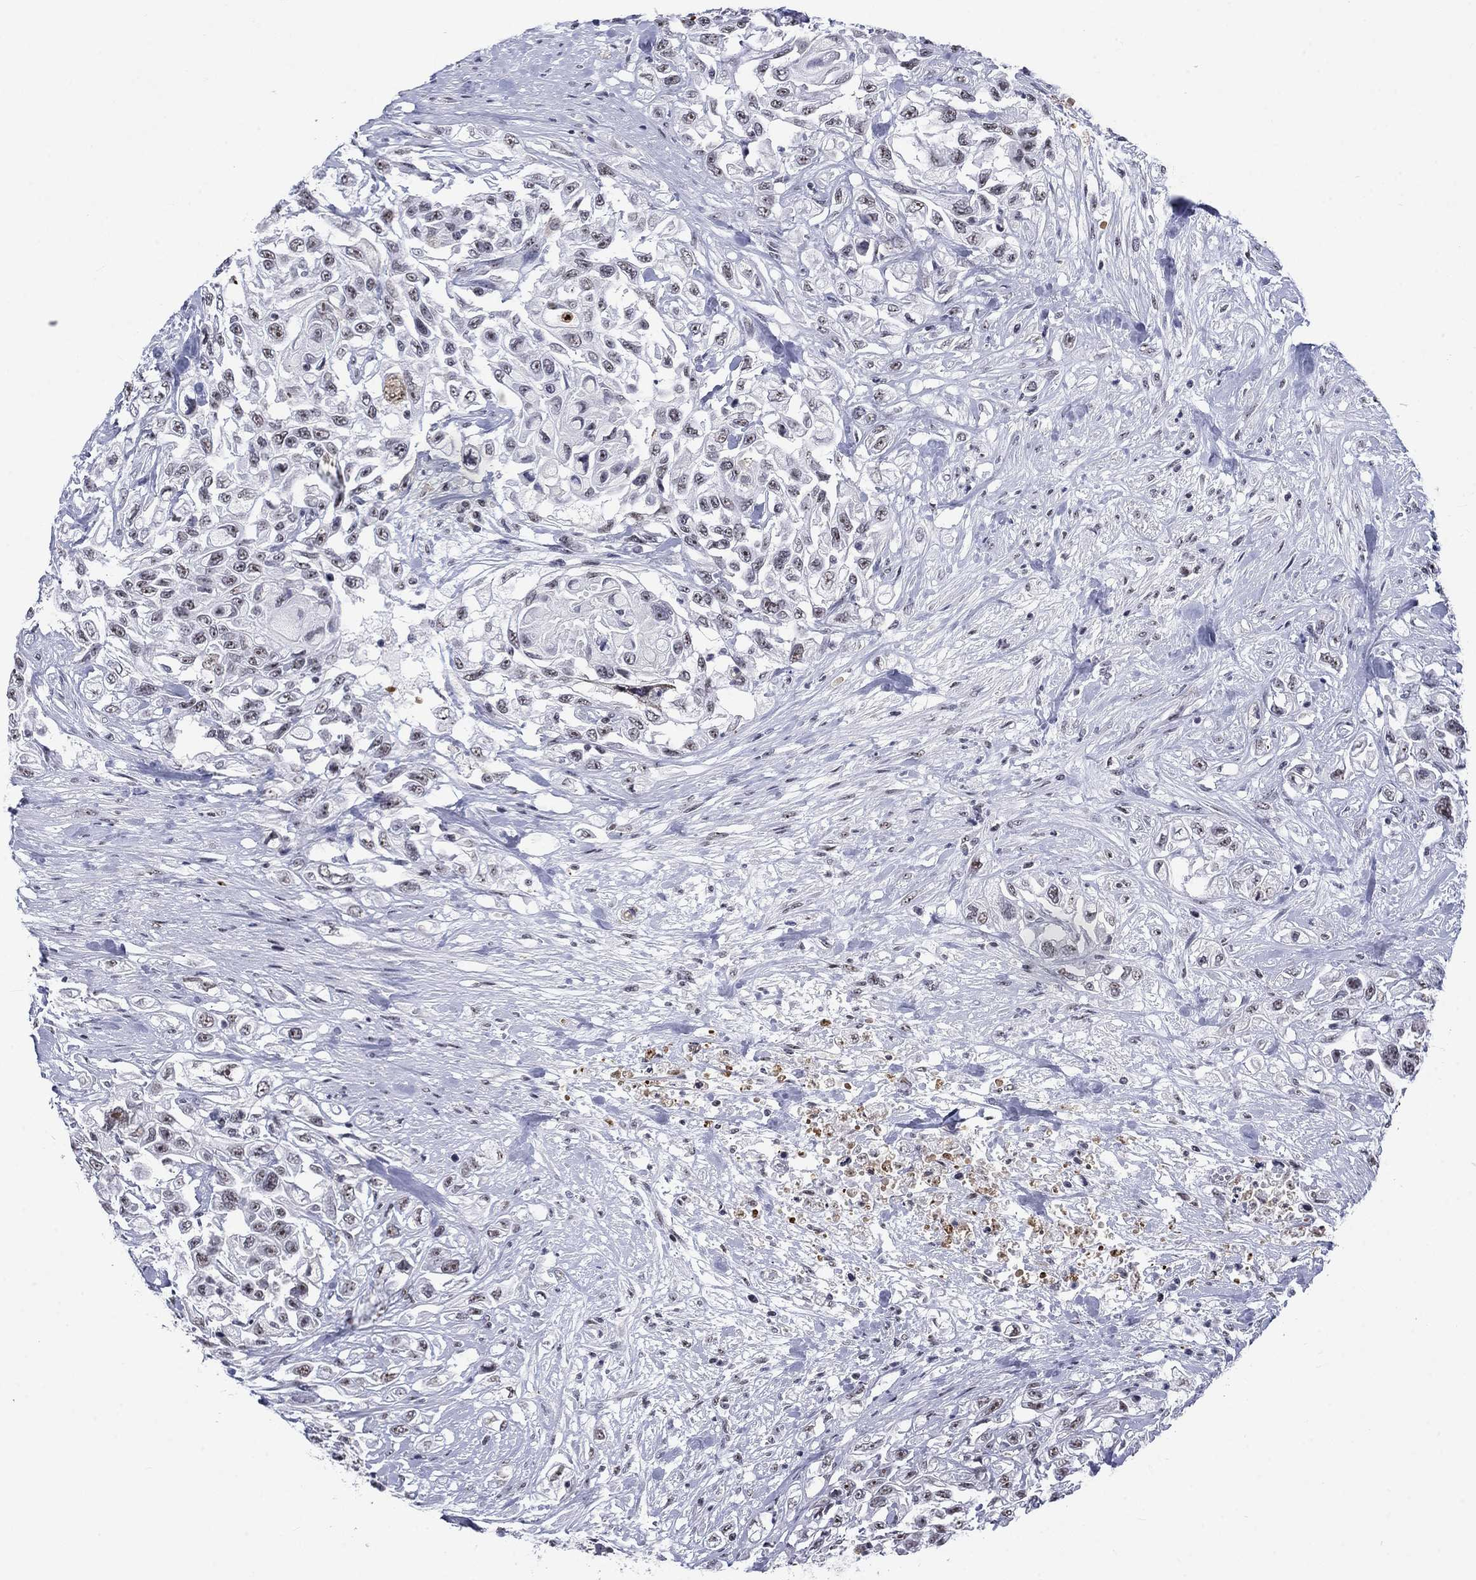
{"staining": {"intensity": "negative", "quantity": "none", "location": "none"}, "tissue": "urothelial cancer", "cell_type": "Tumor cells", "image_type": "cancer", "snomed": [{"axis": "morphology", "description": "Urothelial carcinoma, High grade"}, {"axis": "topography", "description": "Urinary bladder"}], "caption": "This is a image of IHC staining of urothelial carcinoma (high-grade), which shows no staining in tumor cells.", "gene": "CSRNP3", "patient": {"sex": "female", "age": 56}}